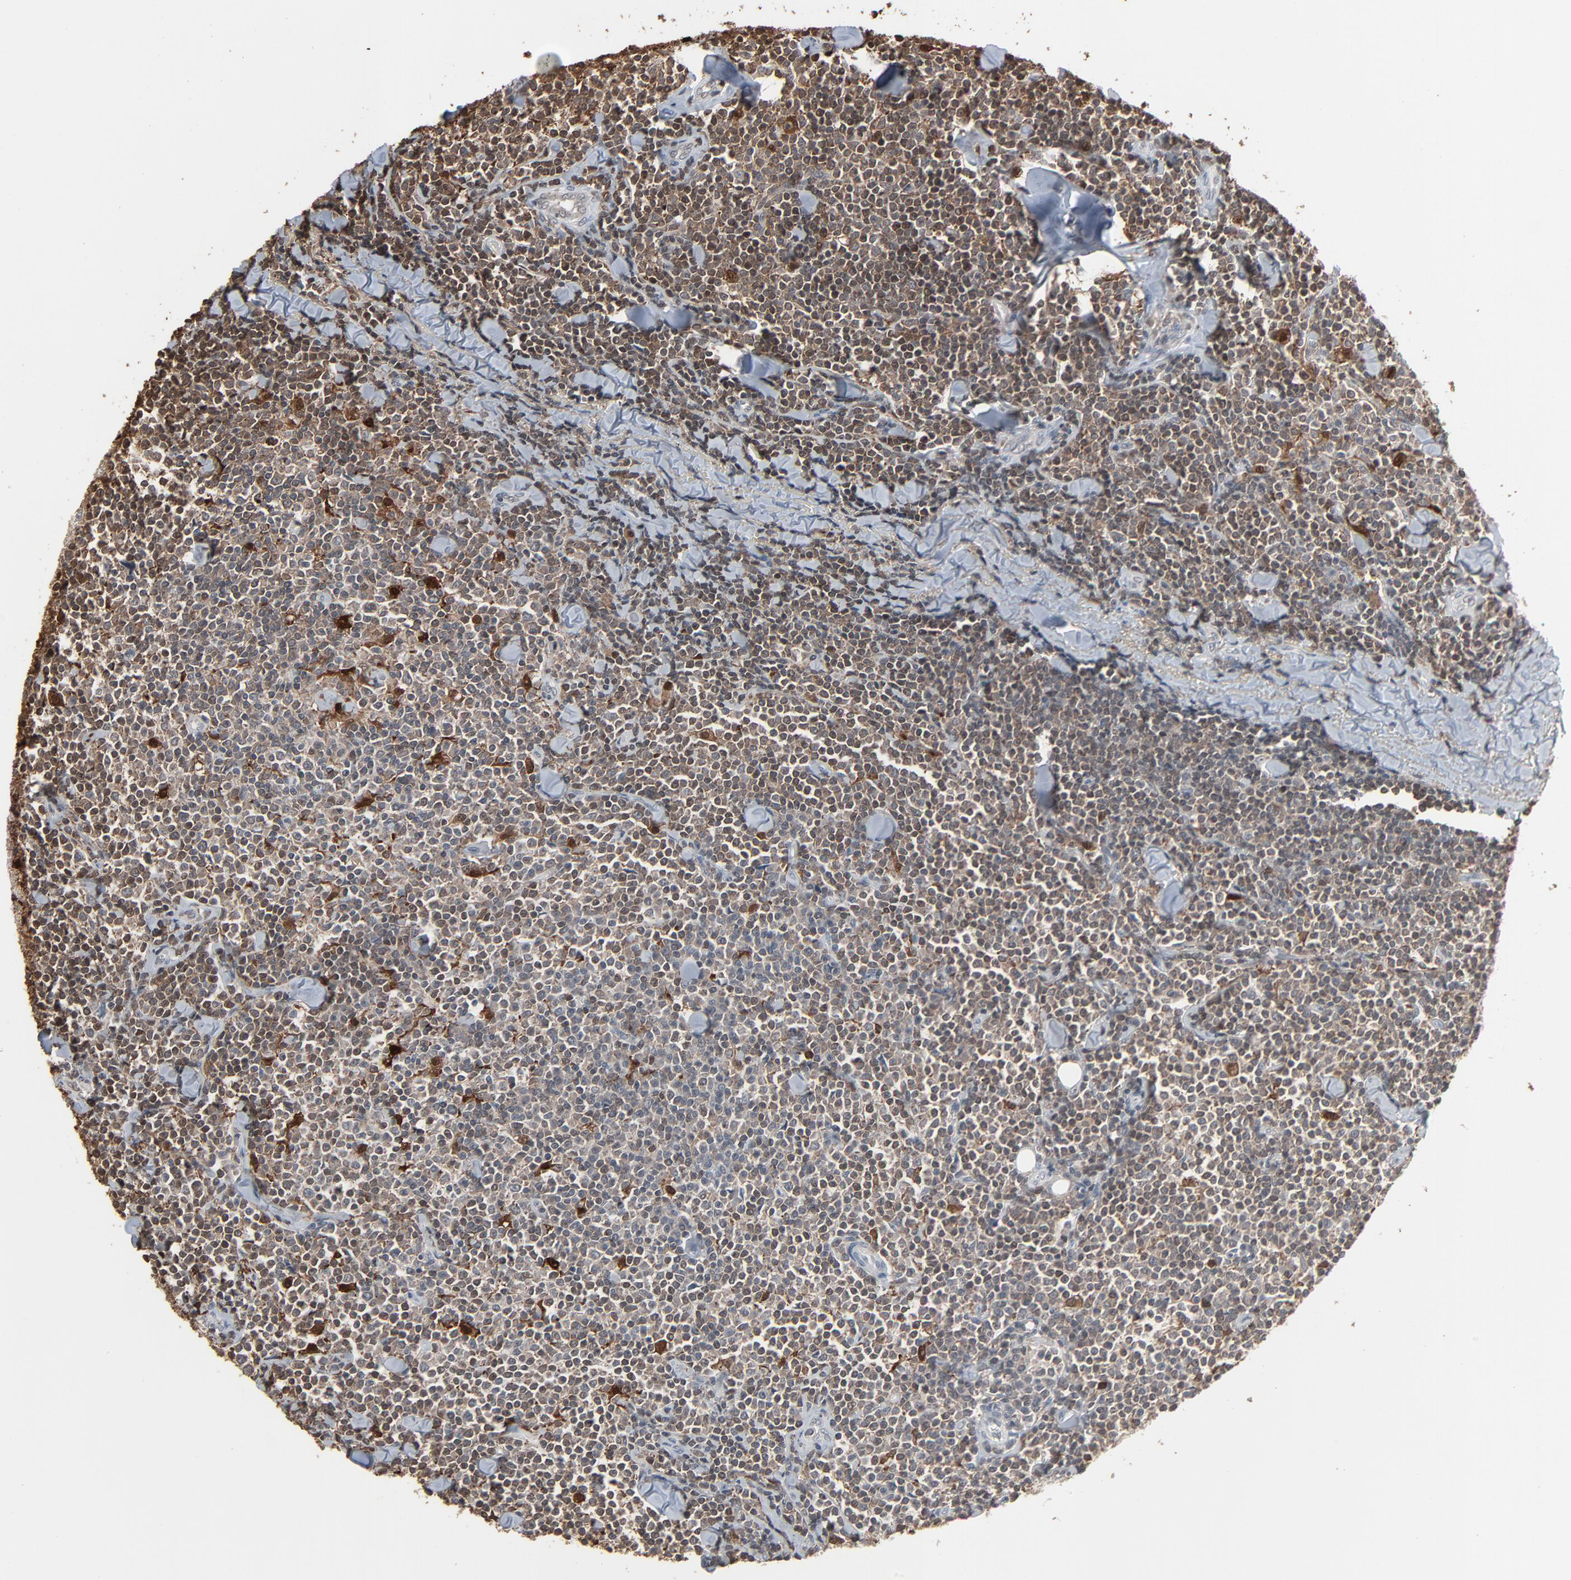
{"staining": {"intensity": "weak", "quantity": ">75%", "location": "cytoplasmic/membranous"}, "tissue": "lymphoma", "cell_type": "Tumor cells", "image_type": "cancer", "snomed": [{"axis": "morphology", "description": "Malignant lymphoma, non-Hodgkin's type, Low grade"}, {"axis": "topography", "description": "Soft tissue"}], "caption": "A low amount of weak cytoplasmic/membranous staining is seen in approximately >75% of tumor cells in lymphoma tissue.", "gene": "DOCK8", "patient": {"sex": "male", "age": 92}}